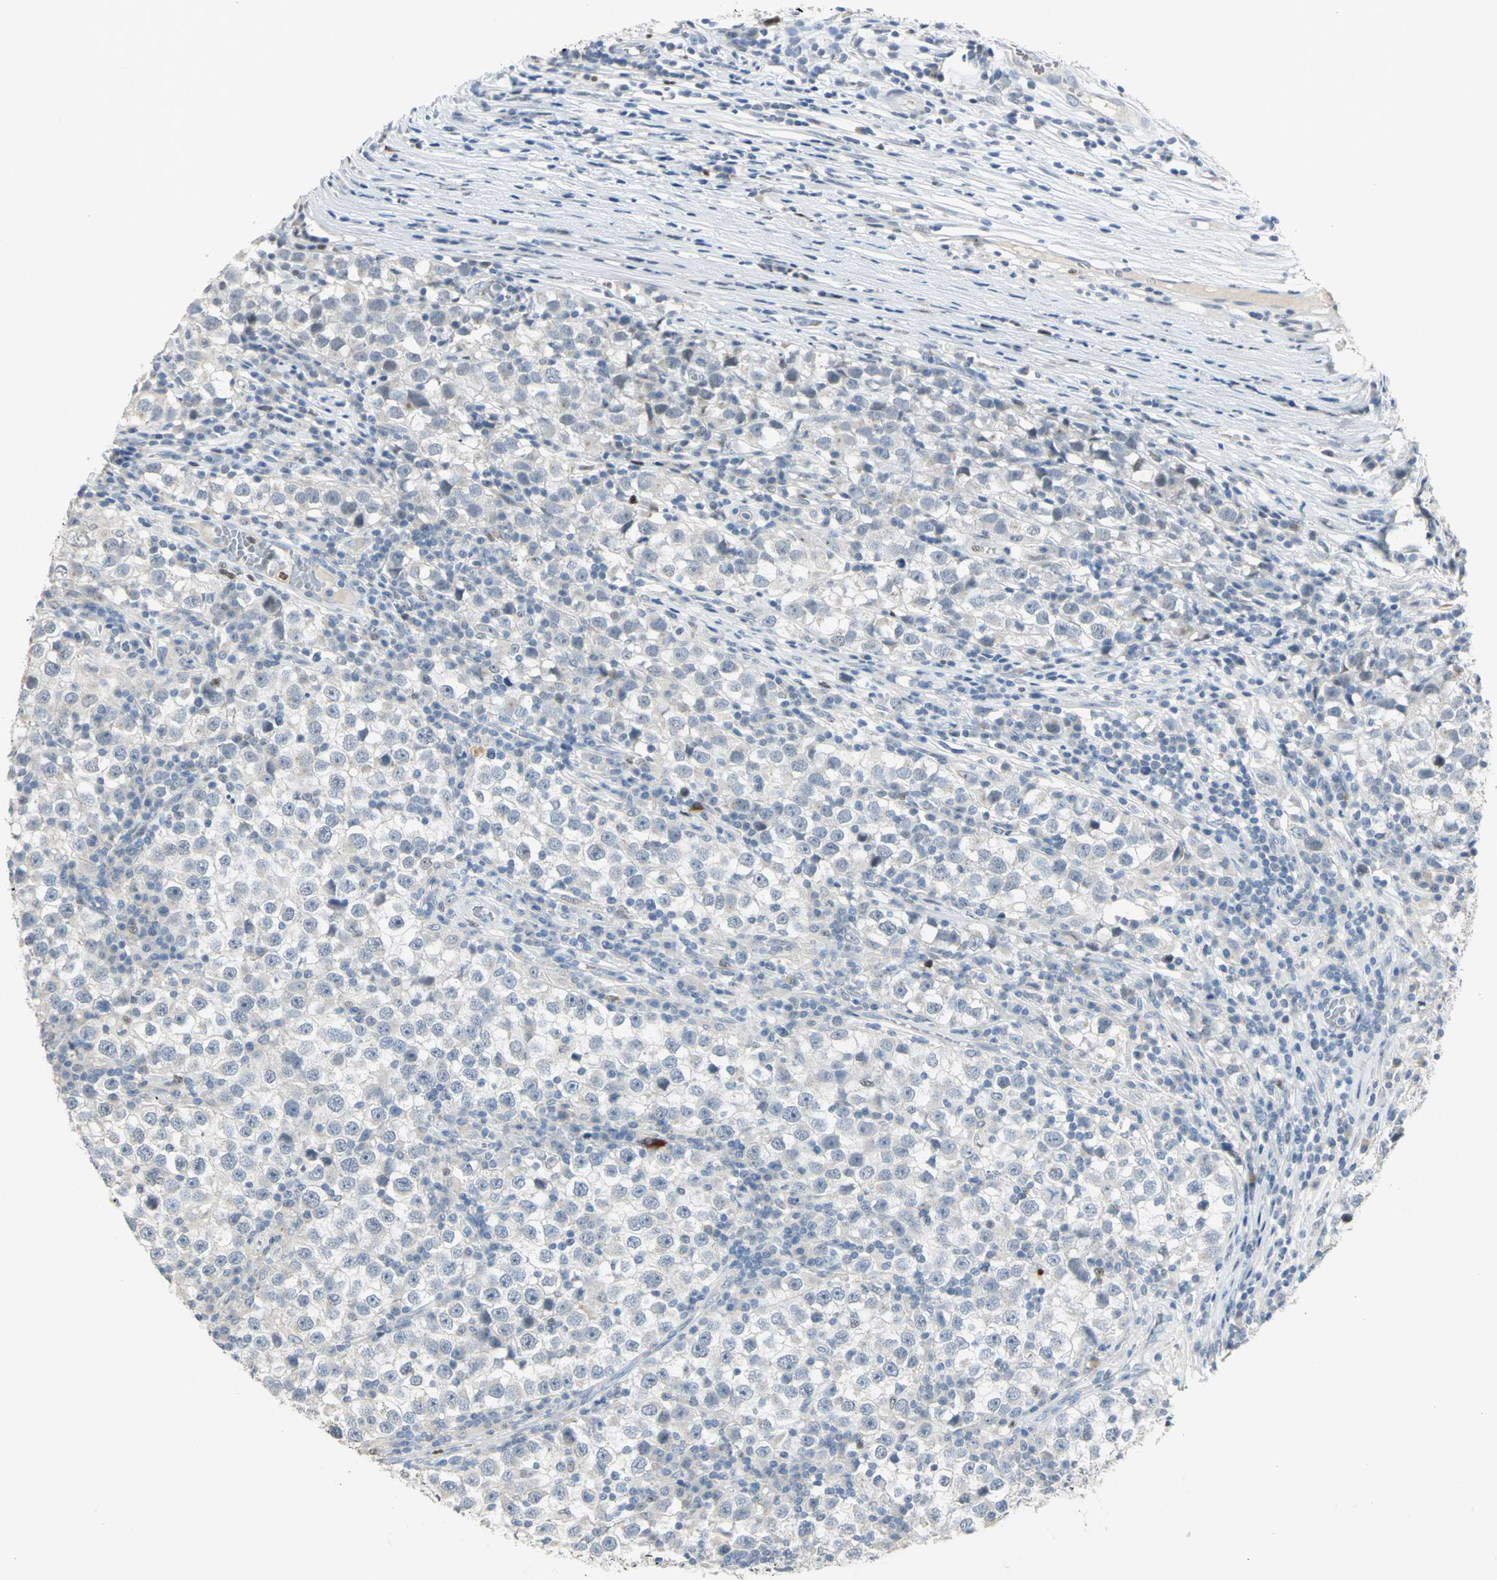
{"staining": {"intensity": "moderate", "quantity": "<25%", "location": "nuclear"}, "tissue": "testis cancer", "cell_type": "Tumor cells", "image_type": "cancer", "snomed": [{"axis": "morphology", "description": "Seminoma, NOS"}, {"axis": "topography", "description": "Testis"}], "caption": "IHC (DAB) staining of human testis cancer (seminoma) exhibits moderate nuclear protein positivity in approximately <25% of tumor cells. Immunohistochemistry stains the protein of interest in brown and the nuclei are stained blue.", "gene": "BCL6", "patient": {"sex": "male", "age": 65}}